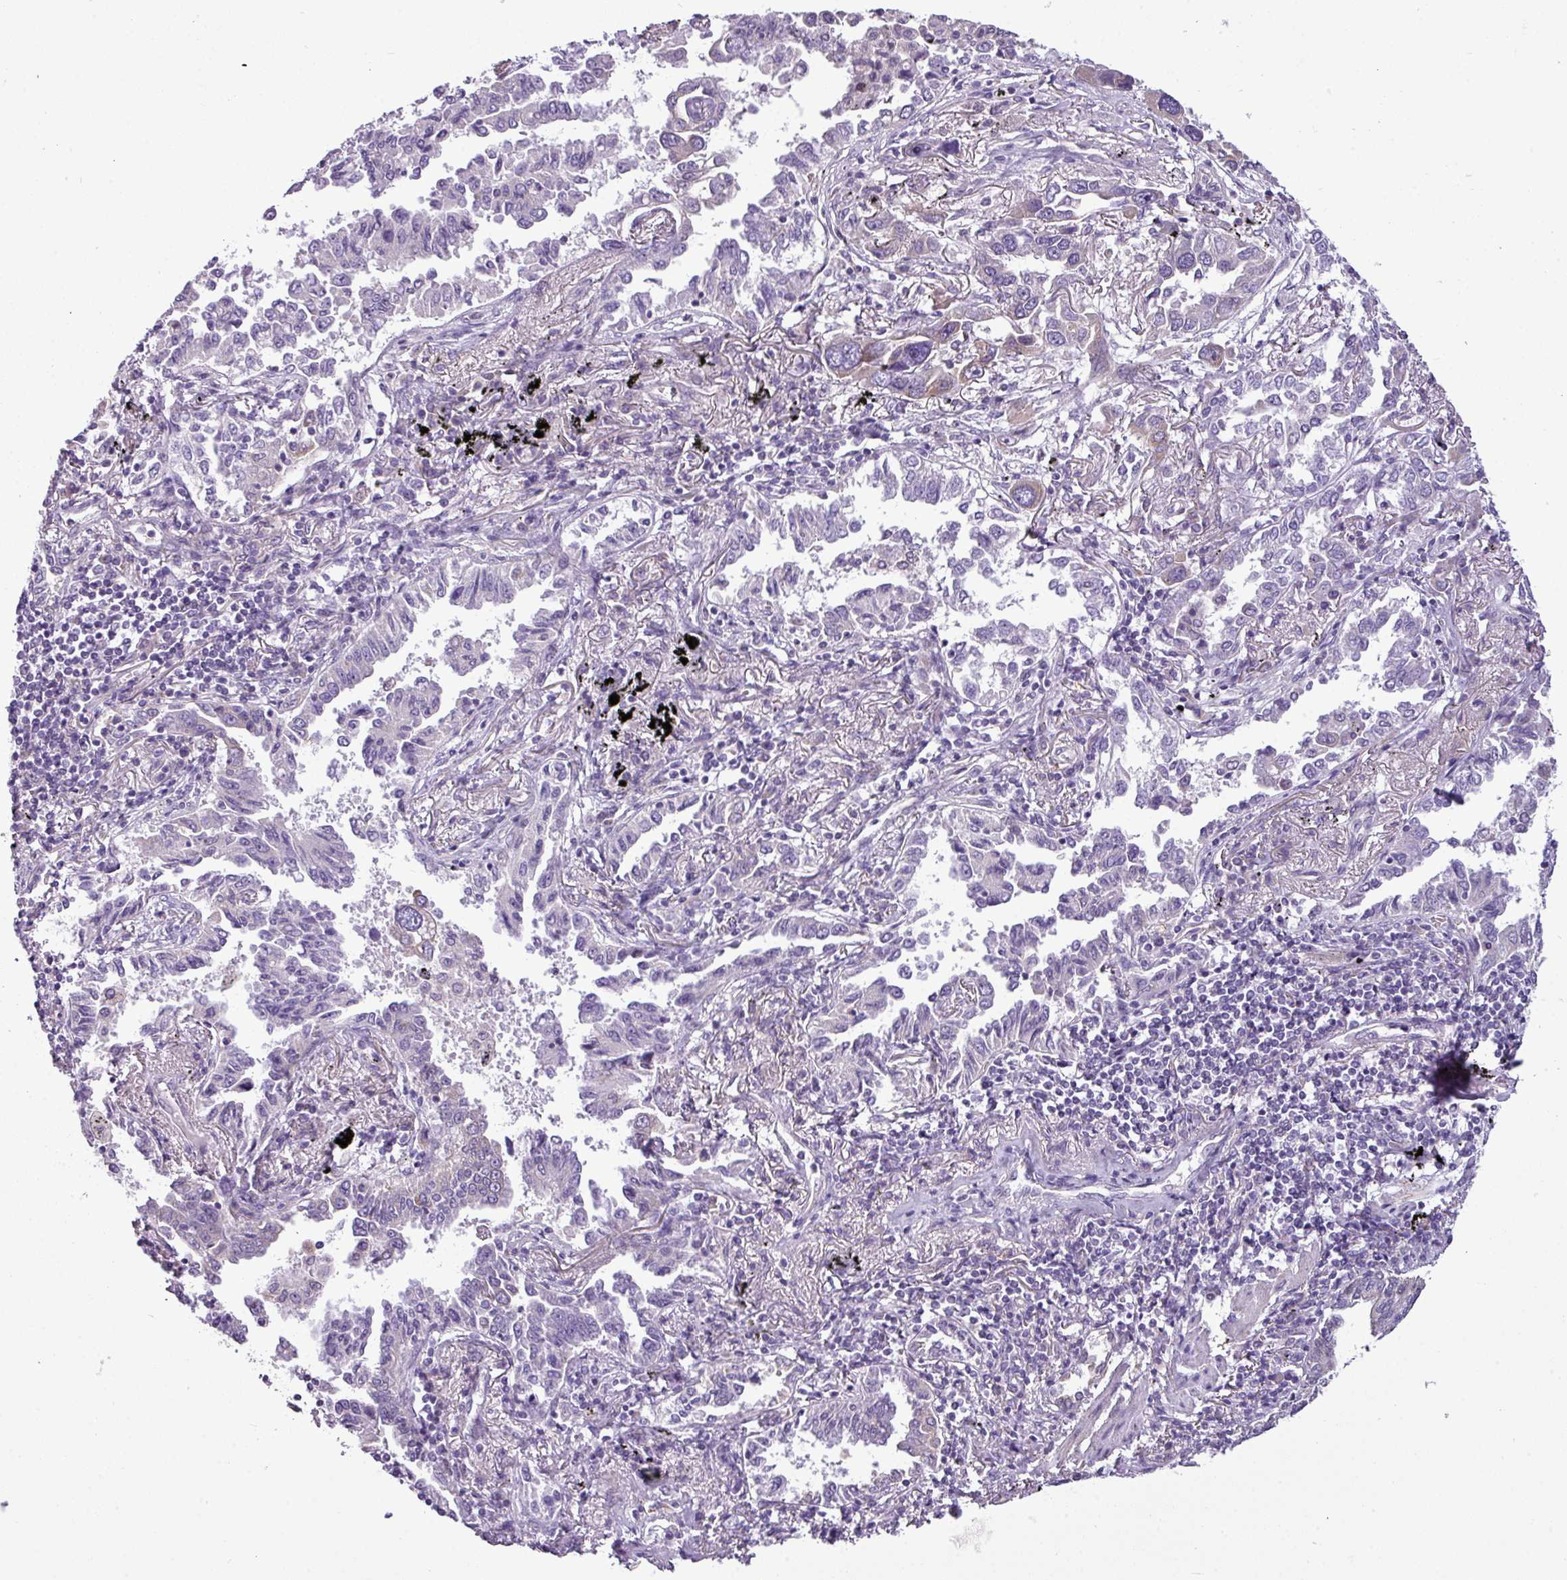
{"staining": {"intensity": "weak", "quantity": "<25%", "location": "cytoplasmic/membranous"}, "tissue": "lung cancer", "cell_type": "Tumor cells", "image_type": "cancer", "snomed": [{"axis": "morphology", "description": "Adenocarcinoma, NOS"}, {"axis": "topography", "description": "Lung"}], "caption": "A high-resolution micrograph shows immunohistochemistry (IHC) staining of lung cancer (adenocarcinoma), which reveals no significant staining in tumor cells.", "gene": "TOR1AIP2", "patient": {"sex": "male", "age": 67}}